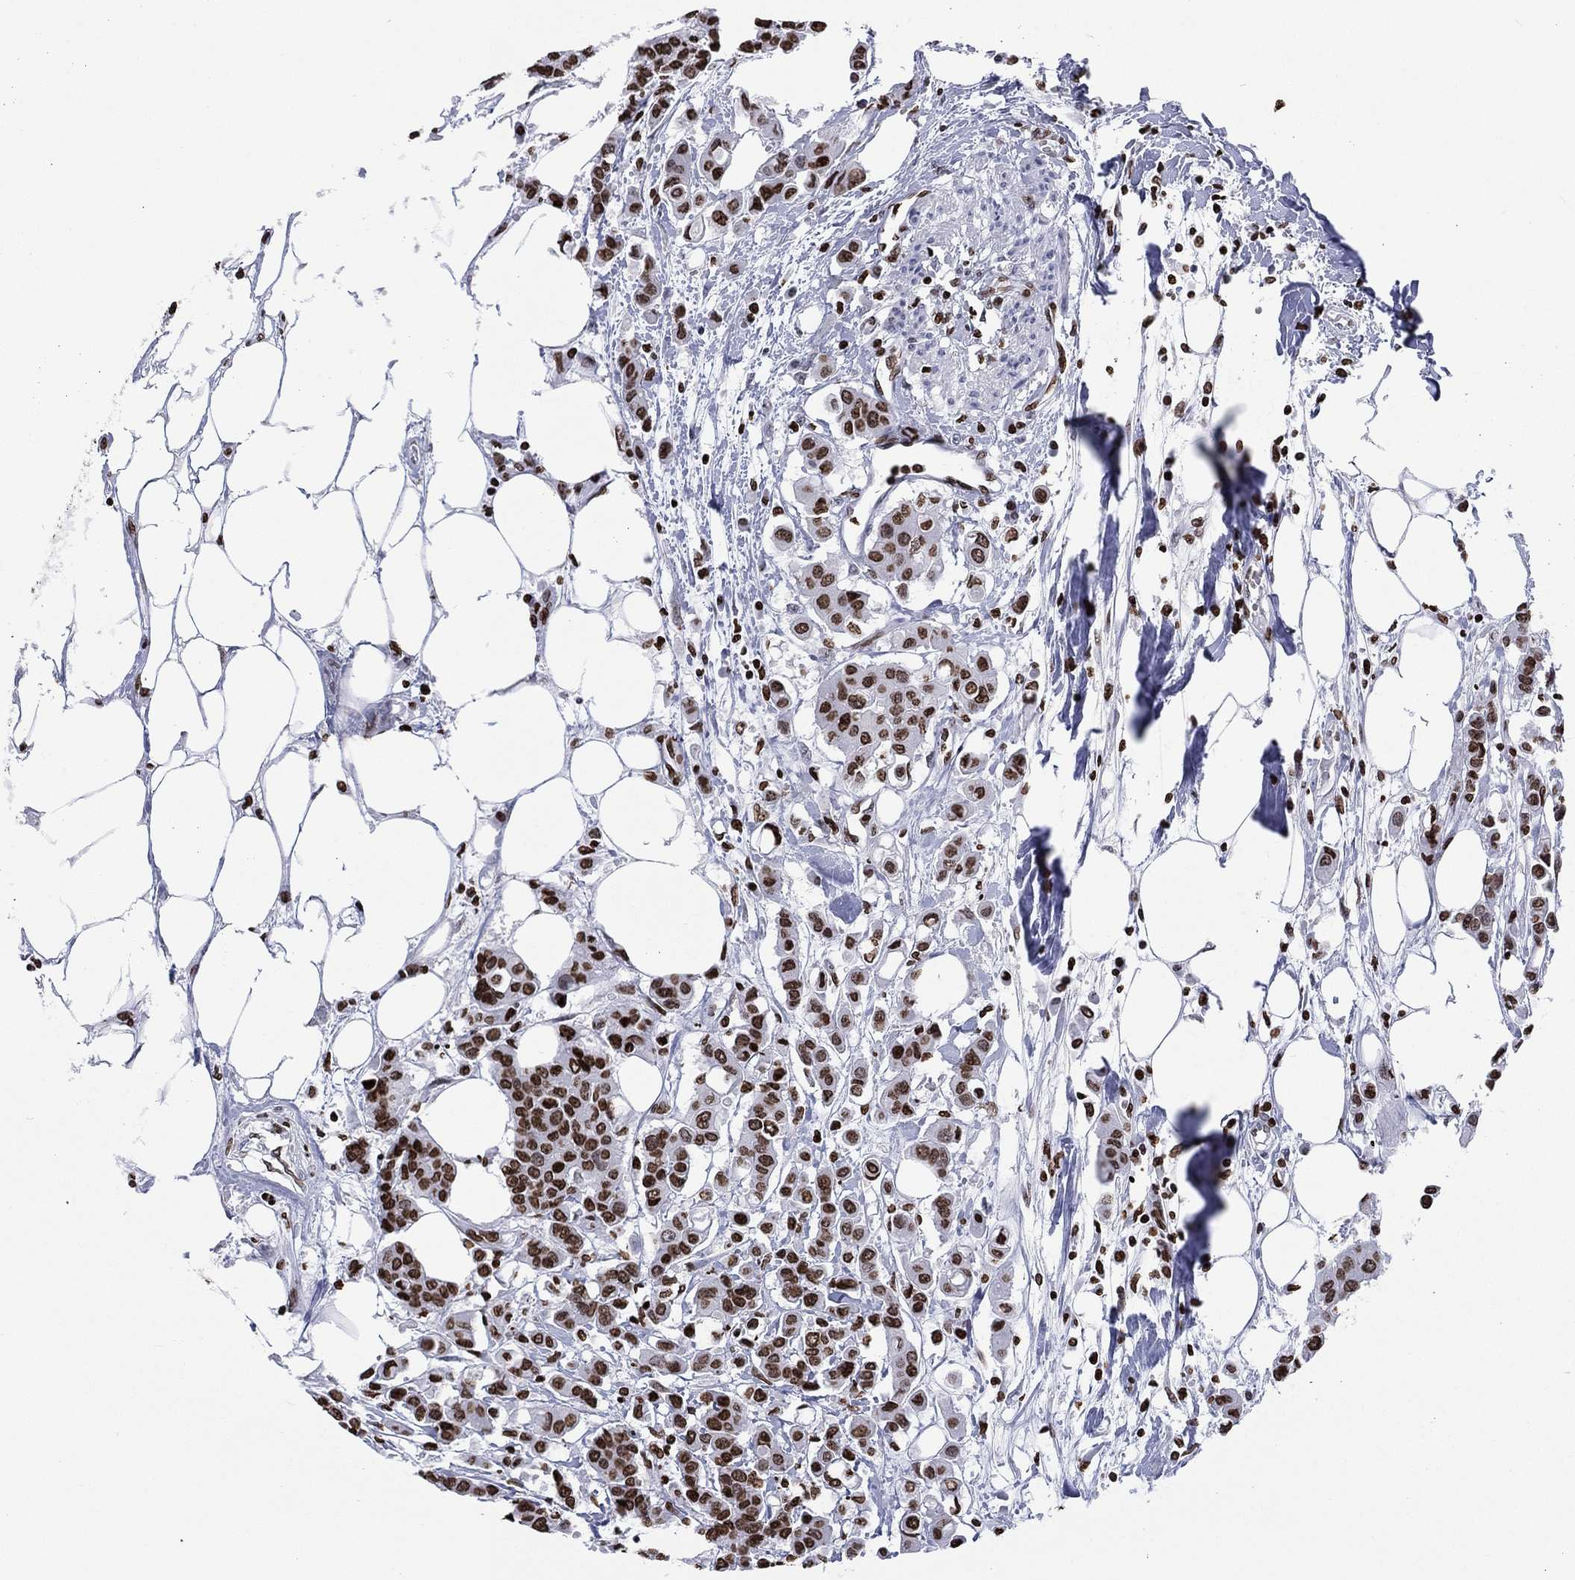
{"staining": {"intensity": "strong", "quantity": ">75%", "location": "nuclear"}, "tissue": "carcinoid", "cell_type": "Tumor cells", "image_type": "cancer", "snomed": [{"axis": "morphology", "description": "Carcinoid, malignant, NOS"}, {"axis": "topography", "description": "Colon"}], "caption": "The histopathology image exhibits staining of carcinoid, revealing strong nuclear protein staining (brown color) within tumor cells. (DAB IHC, brown staining for protein, blue staining for nuclei).", "gene": "H1-5", "patient": {"sex": "male", "age": 81}}